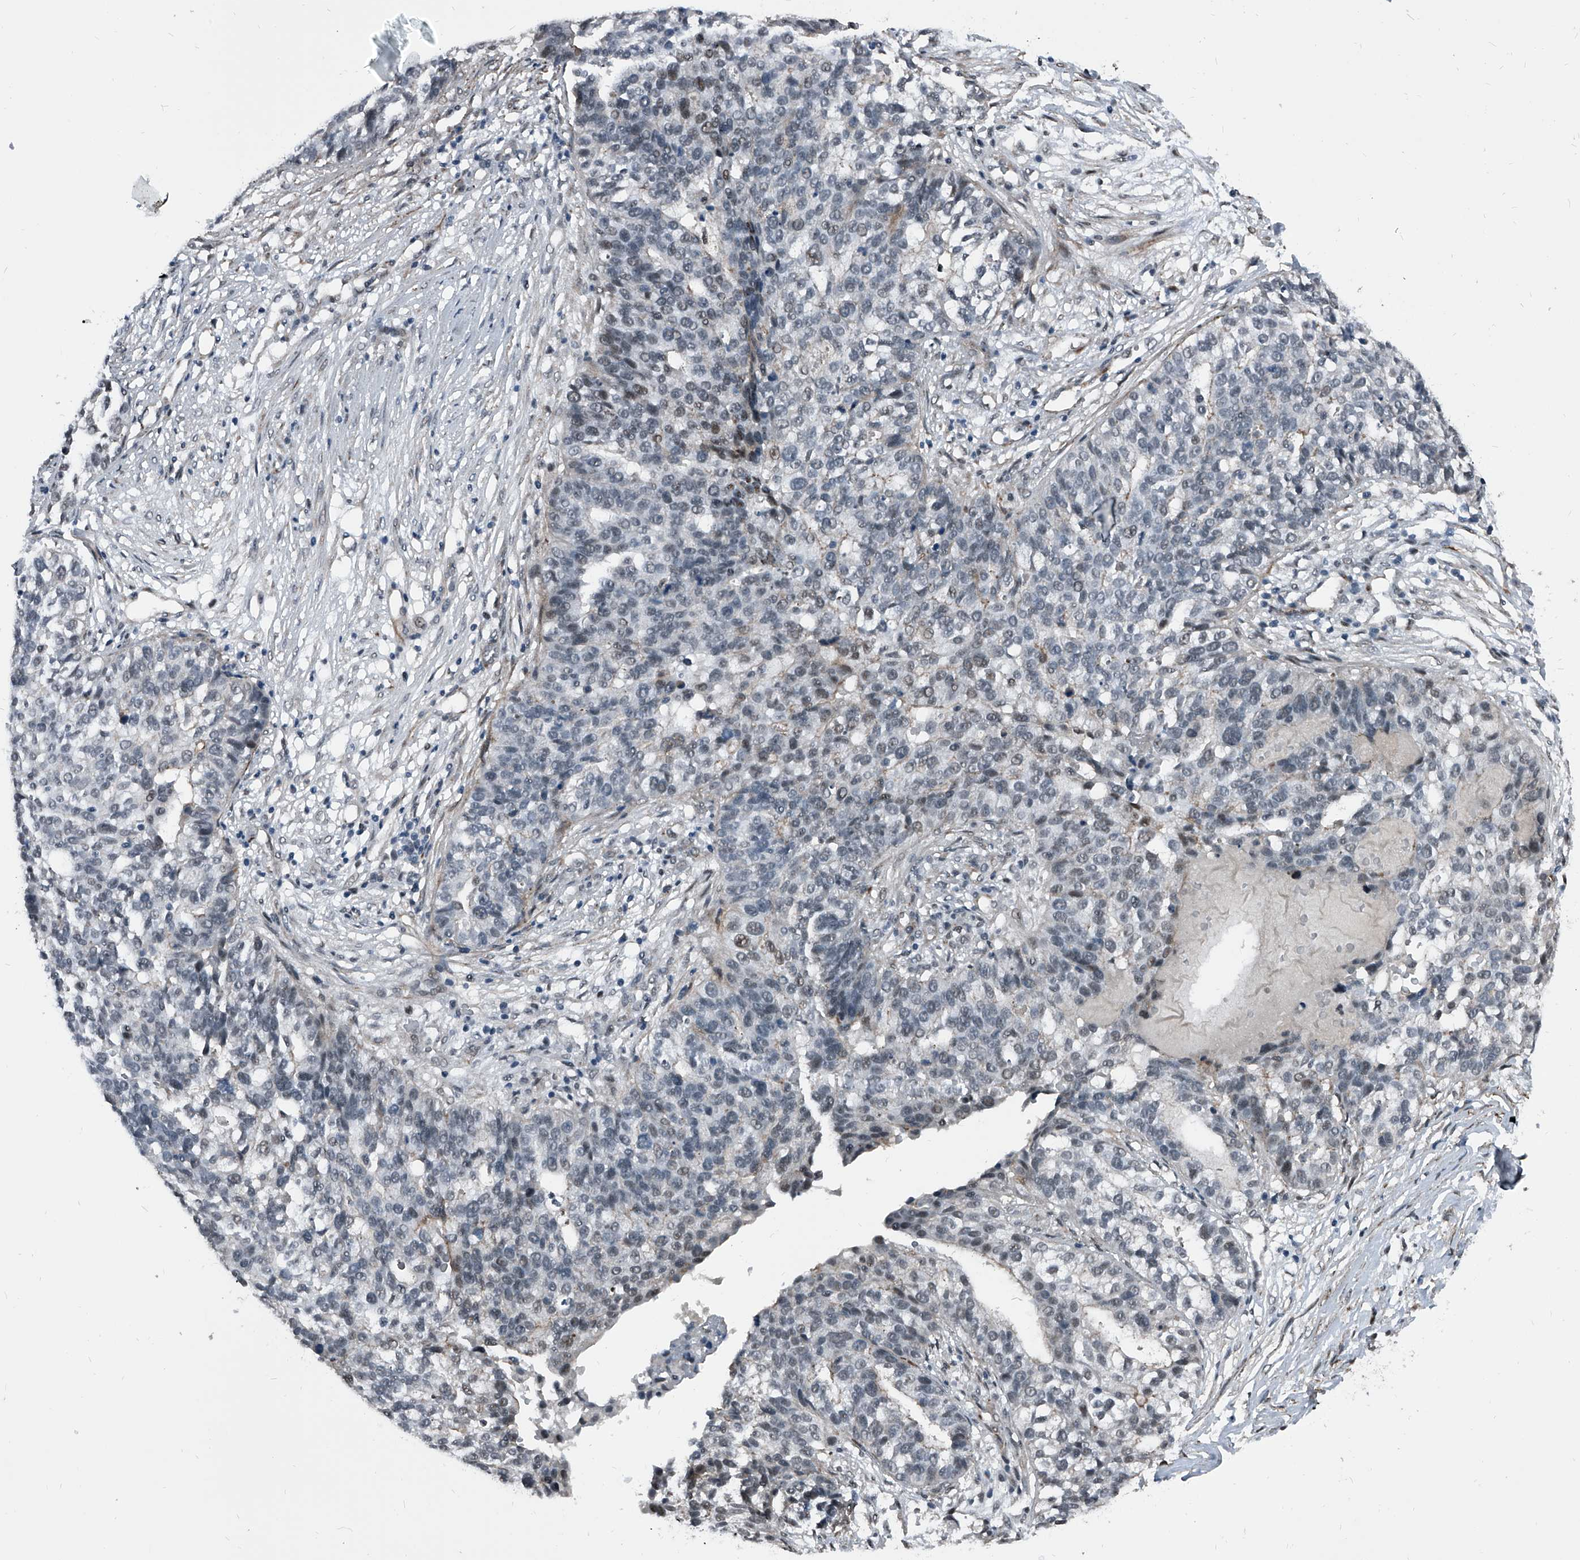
{"staining": {"intensity": "weak", "quantity": "<25%", "location": "nuclear"}, "tissue": "ovarian cancer", "cell_type": "Tumor cells", "image_type": "cancer", "snomed": [{"axis": "morphology", "description": "Cystadenocarcinoma, serous, NOS"}, {"axis": "topography", "description": "Ovary"}], "caption": "This is an immunohistochemistry (IHC) histopathology image of serous cystadenocarcinoma (ovarian). There is no staining in tumor cells.", "gene": "MEN1", "patient": {"sex": "female", "age": 59}}